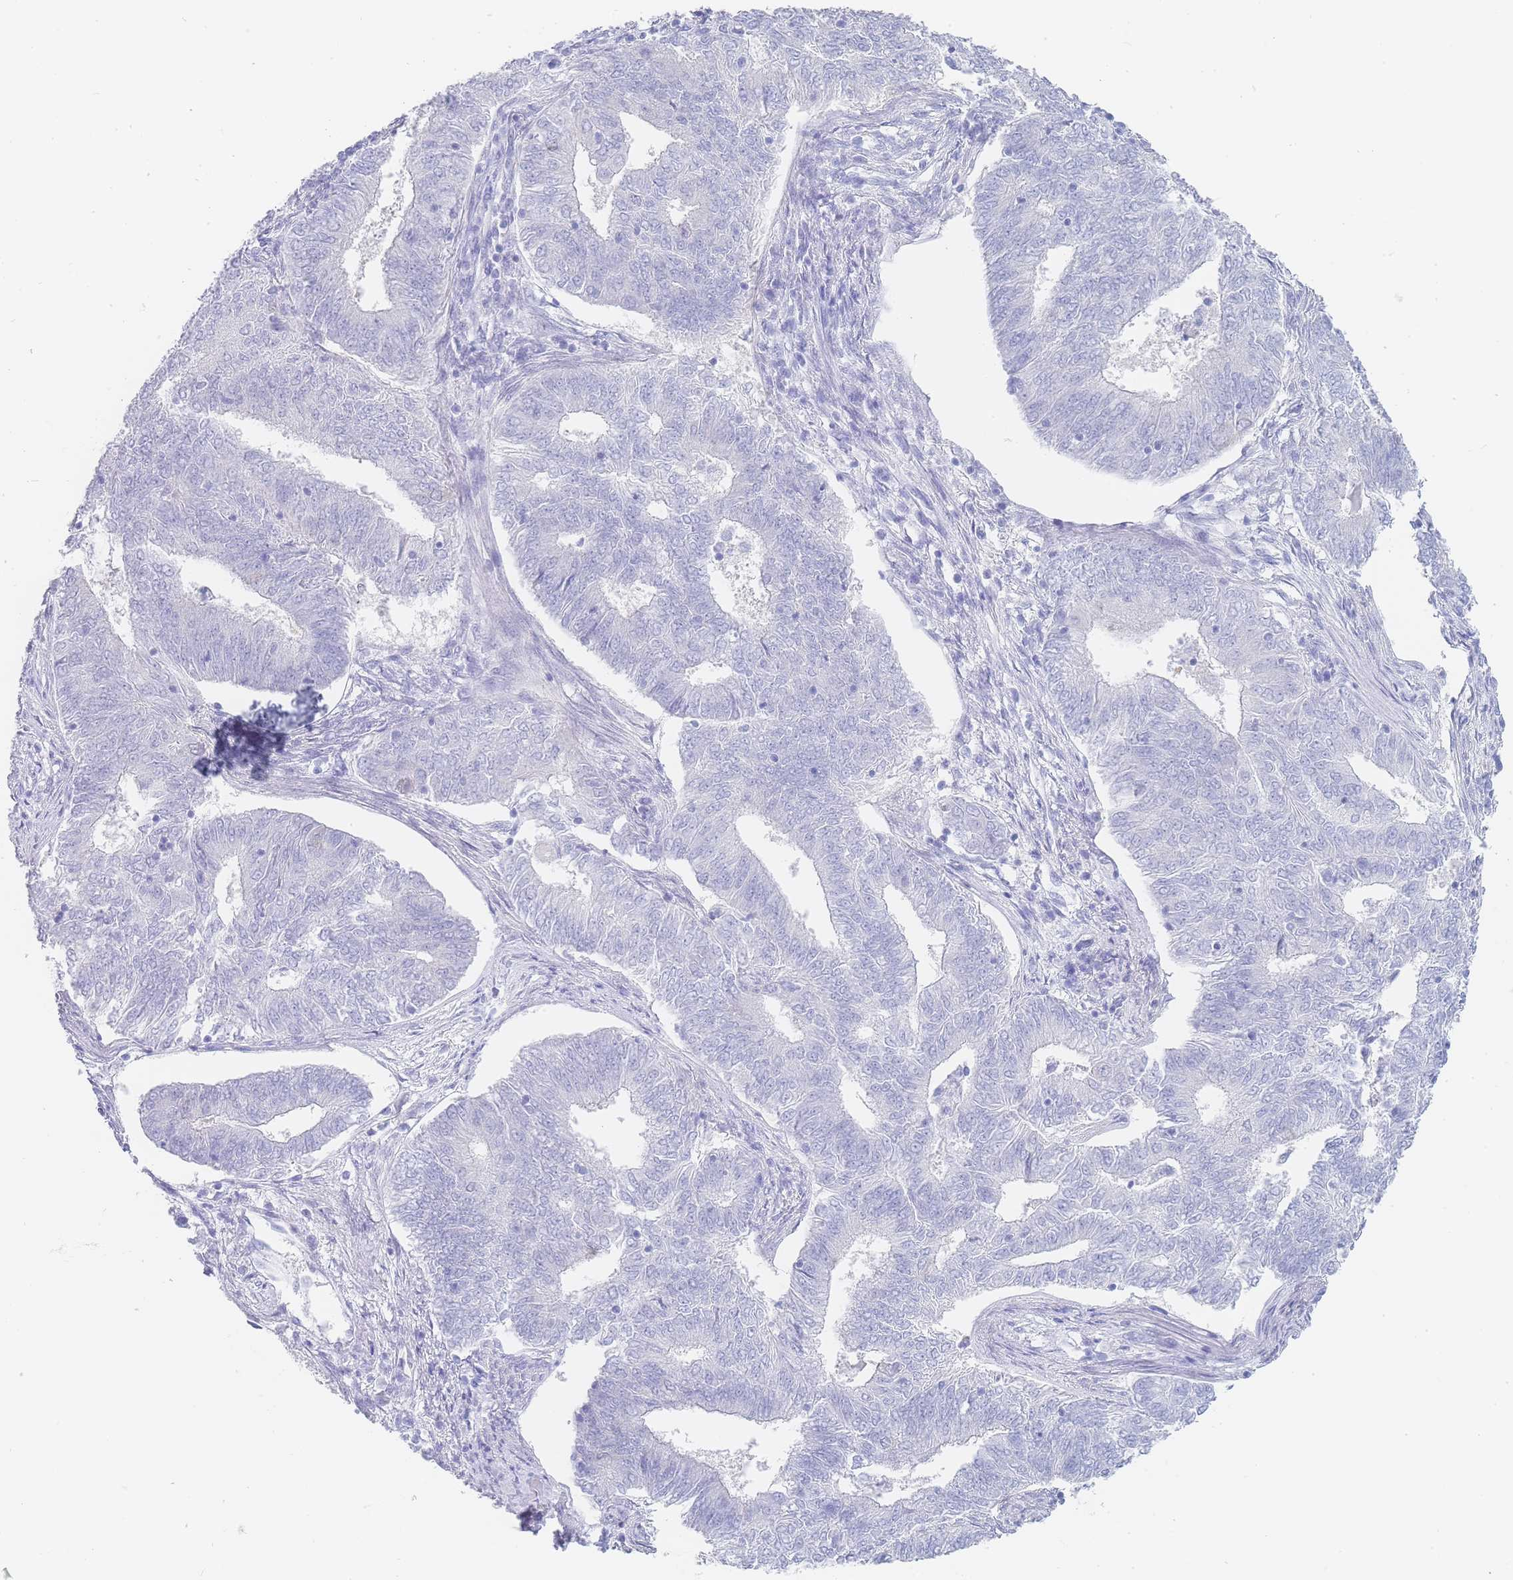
{"staining": {"intensity": "negative", "quantity": "none", "location": "none"}, "tissue": "endometrial cancer", "cell_type": "Tumor cells", "image_type": "cancer", "snomed": [{"axis": "morphology", "description": "Adenocarcinoma, NOS"}, {"axis": "topography", "description": "Endometrium"}], "caption": "High power microscopy photomicrograph of an IHC micrograph of endometrial adenocarcinoma, revealing no significant staining in tumor cells.", "gene": "LZTFL1", "patient": {"sex": "female", "age": 62}}